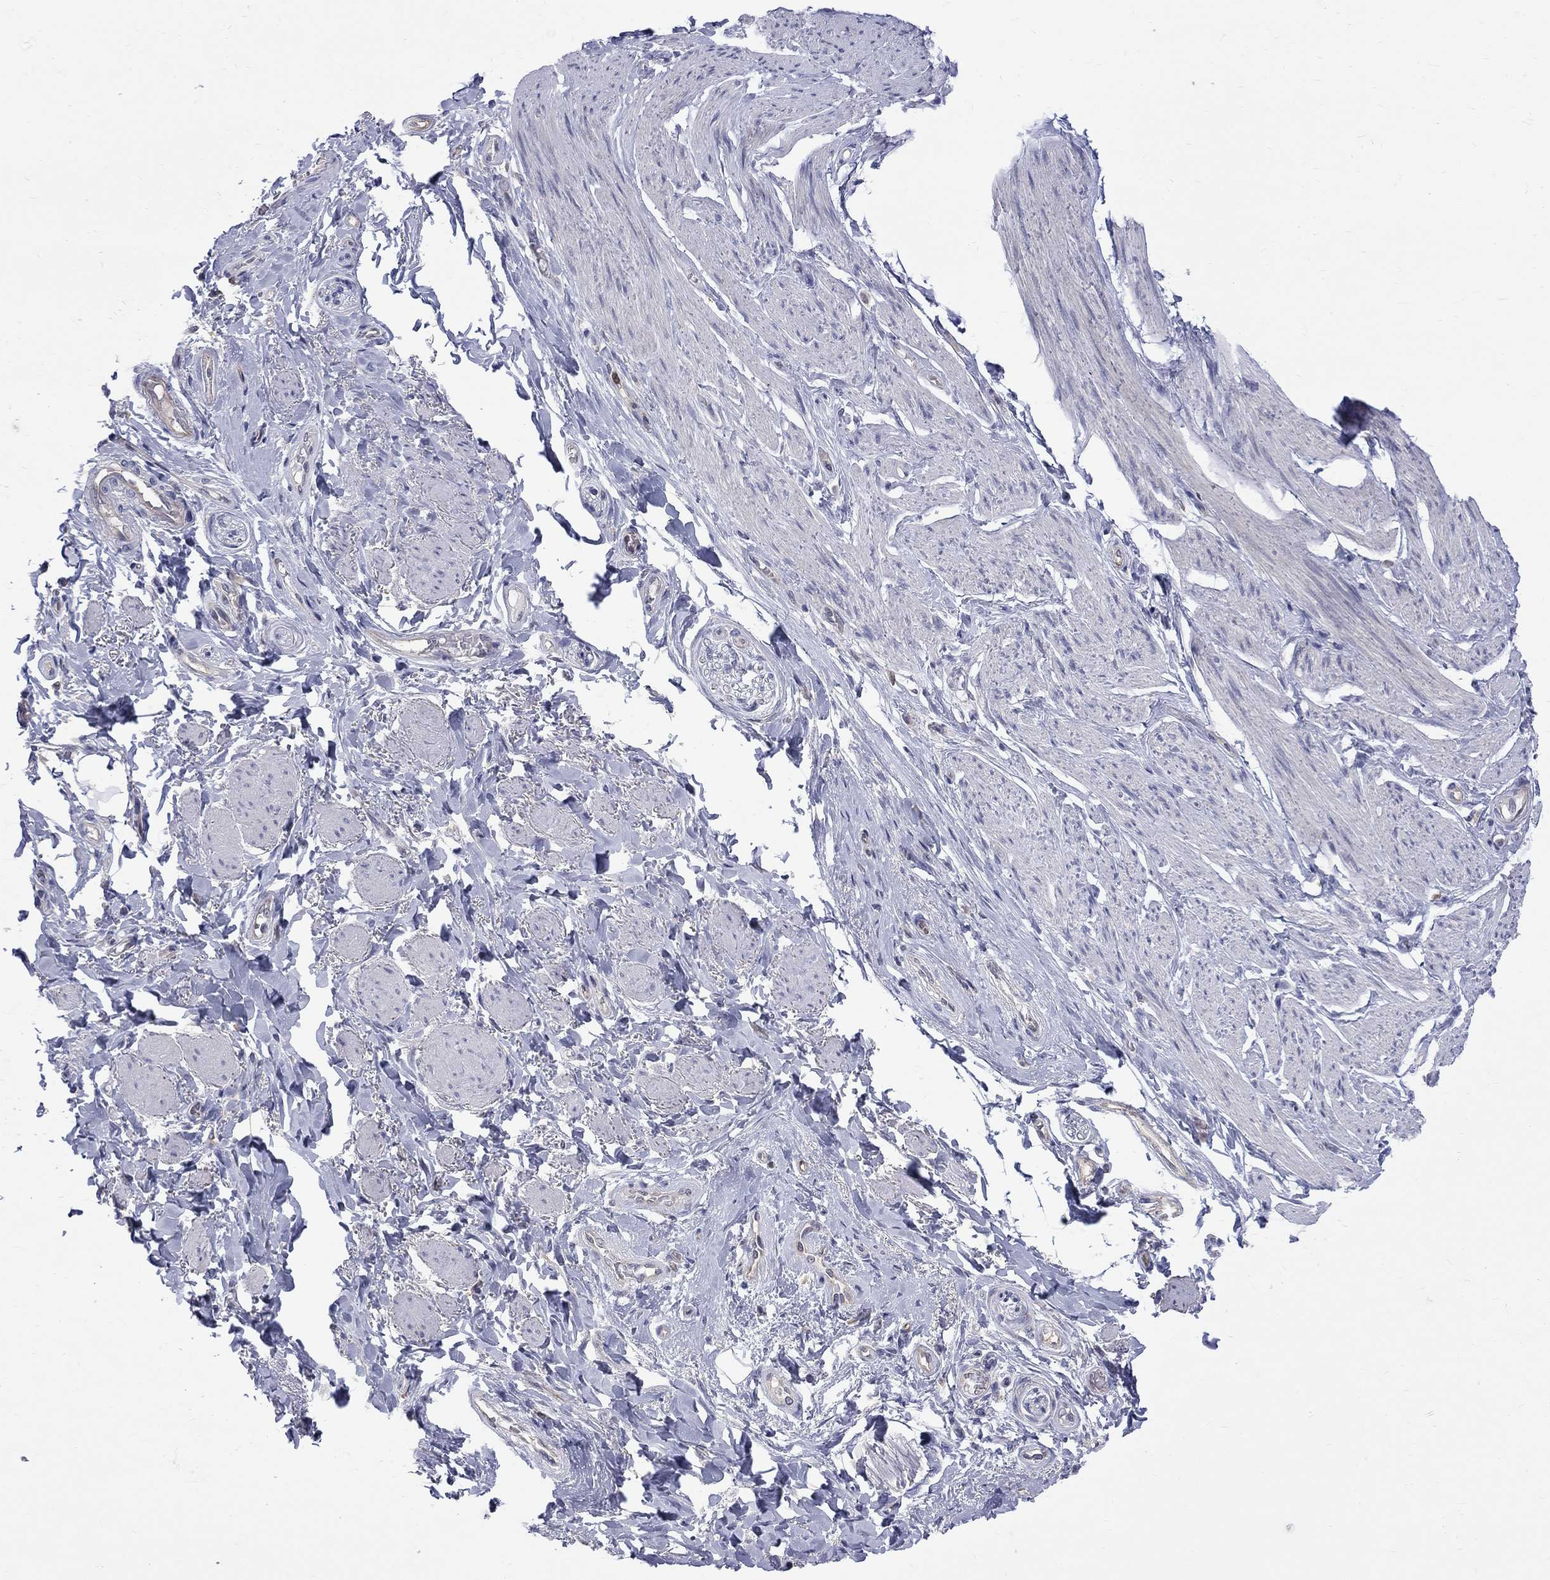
{"staining": {"intensity": "negative", "quantity": "none", "location": "none"}, "tissue": "adipose tissue", "cell_type": "Adipocytes", "image_type": "normal", "snomed": [{"axis": "morphology", "description": "Normal tissue, NOS"}, {"axis": "topography", "description": "Skeletal muscle"}, {"axis": "topography", "description": "Anal"}, {"axis": "topography", "description": "Peripheral nerve tissue"}], "caption": "IHC histopathology image of unremarkable human adipose tissue stained for a protein (brown), which shows no expression in adipocytes.", "gene": "HKDC1", "patient": {"sex": "male", "age": 53}}